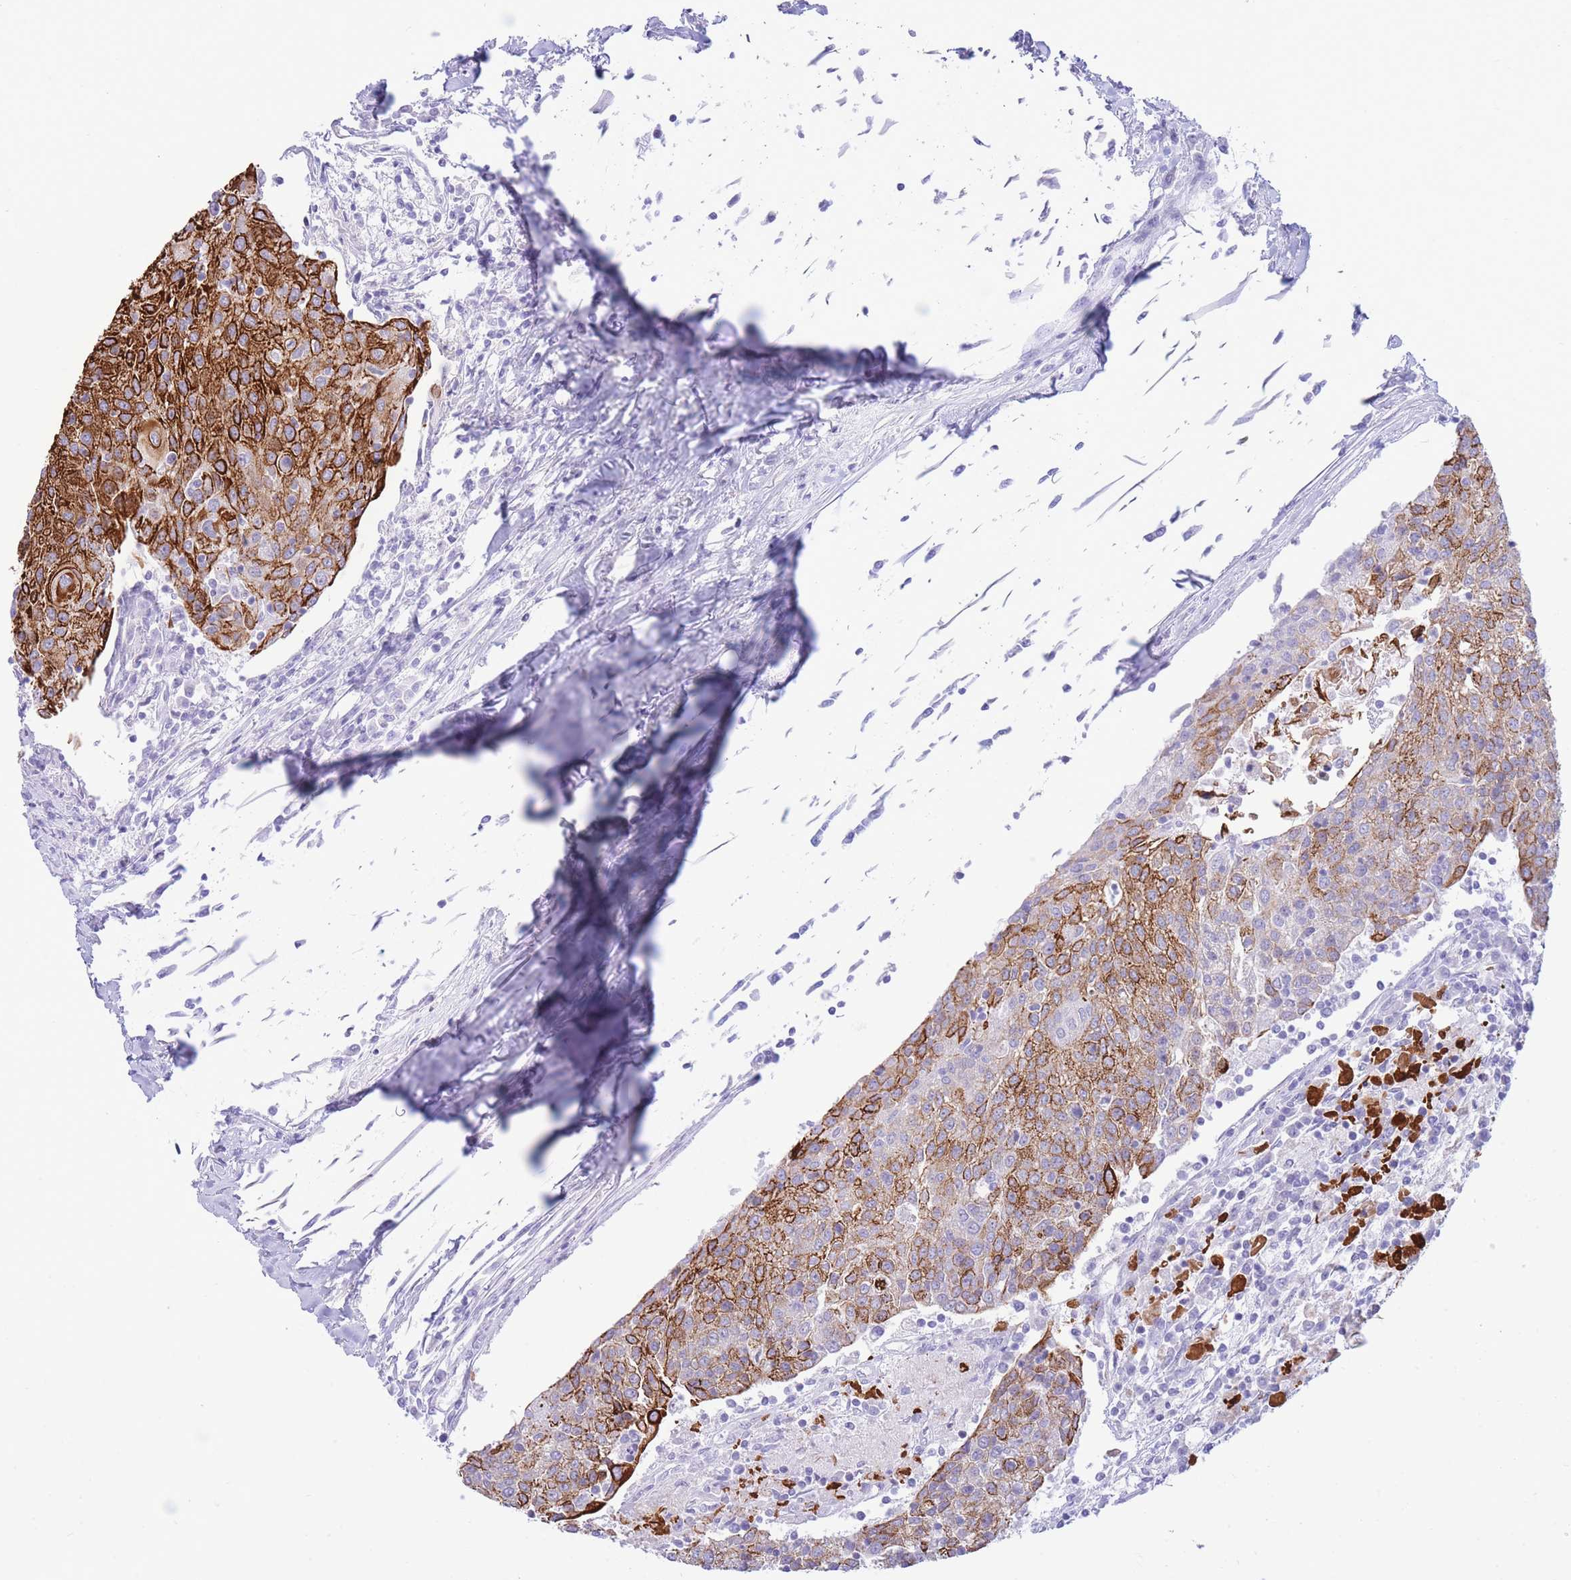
{"staining": {"intensity": "strong", "quantity": "25%-75%", "location": "cytoplasmic/membranous"}, "tissue": "urothelial cancer", "cell_type": "Tumor cells", "image_type": "cancer", "snomed": [{"axis": "morphology", "description": "Urothelial carcinoma, High grade"}, {"axis": "topography", "description": "Urinary bladder"}], "caption": "Protein analysis of urothelial carcinoma (high-grade) tissue demonstrates strong cytoplasmic/membranous expression in approximately 25%-75% of tumor cells.", "gene": "VWA8", "patient": {"sex": "female", "age": 85}}